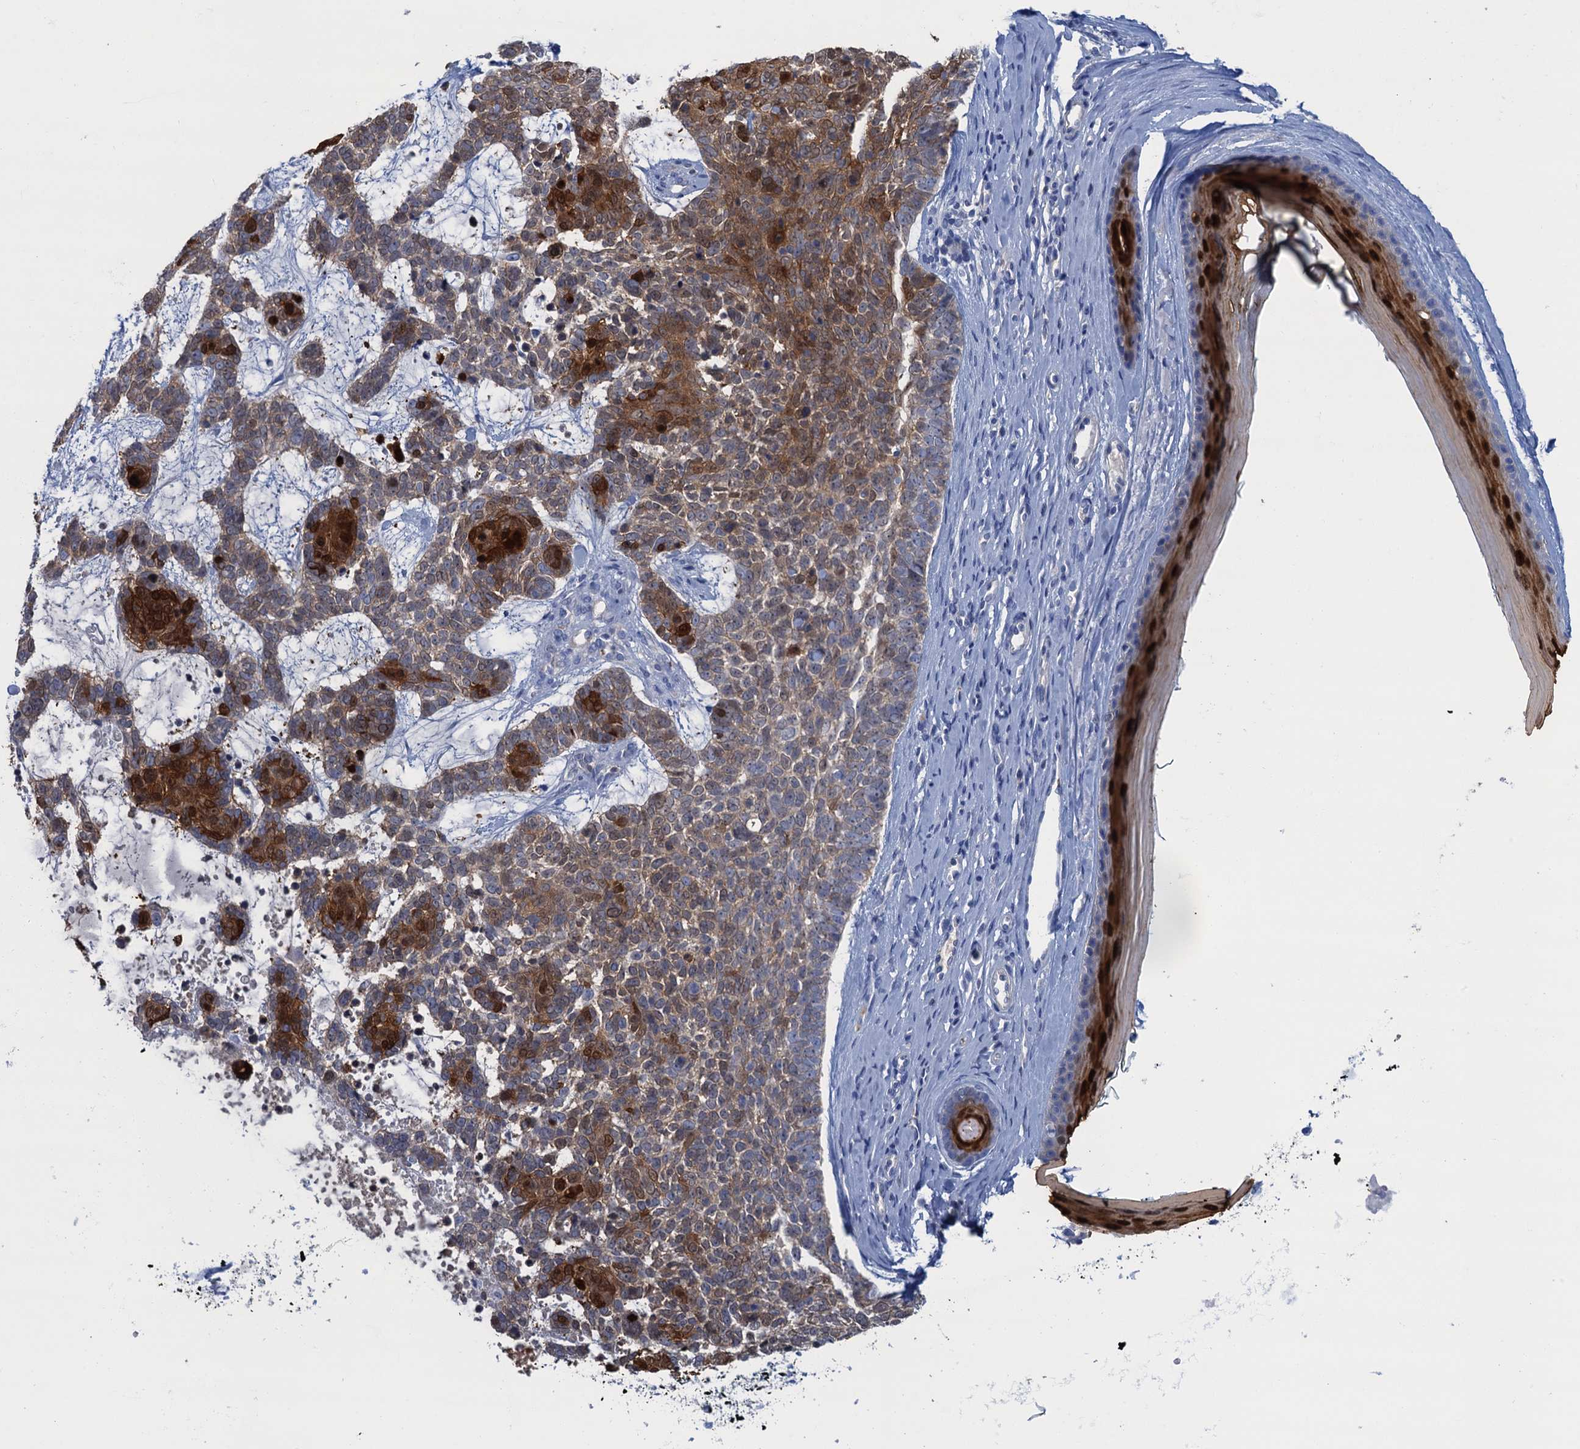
{"staining": {"intensity": "moderate", "quantity": ">75%", "location": "cytoplasmic/membranous,nuclear"}, "tissue": "skin cancer", "cell_type": "Tumor cells", "image_type": "cancer", "snomed": [{"axis": "morphology", "description": "Basal cell carcinoma"}, {"axis": "topography", "description": "Skin"}], "caption": "IHC histopathology image of neoplastic tissue: skin basal cell carcinoma stained using immunohistochemistry exhibits medium levels of moderate protein expression localized specifically in the cytoplasmic/membranous and nuclear of tumor cells, appearing as a cytoplasmic/membranous and nuclear brown color.", "gene": "CALML5", "patient": {"sex": "female", "age": 81}}